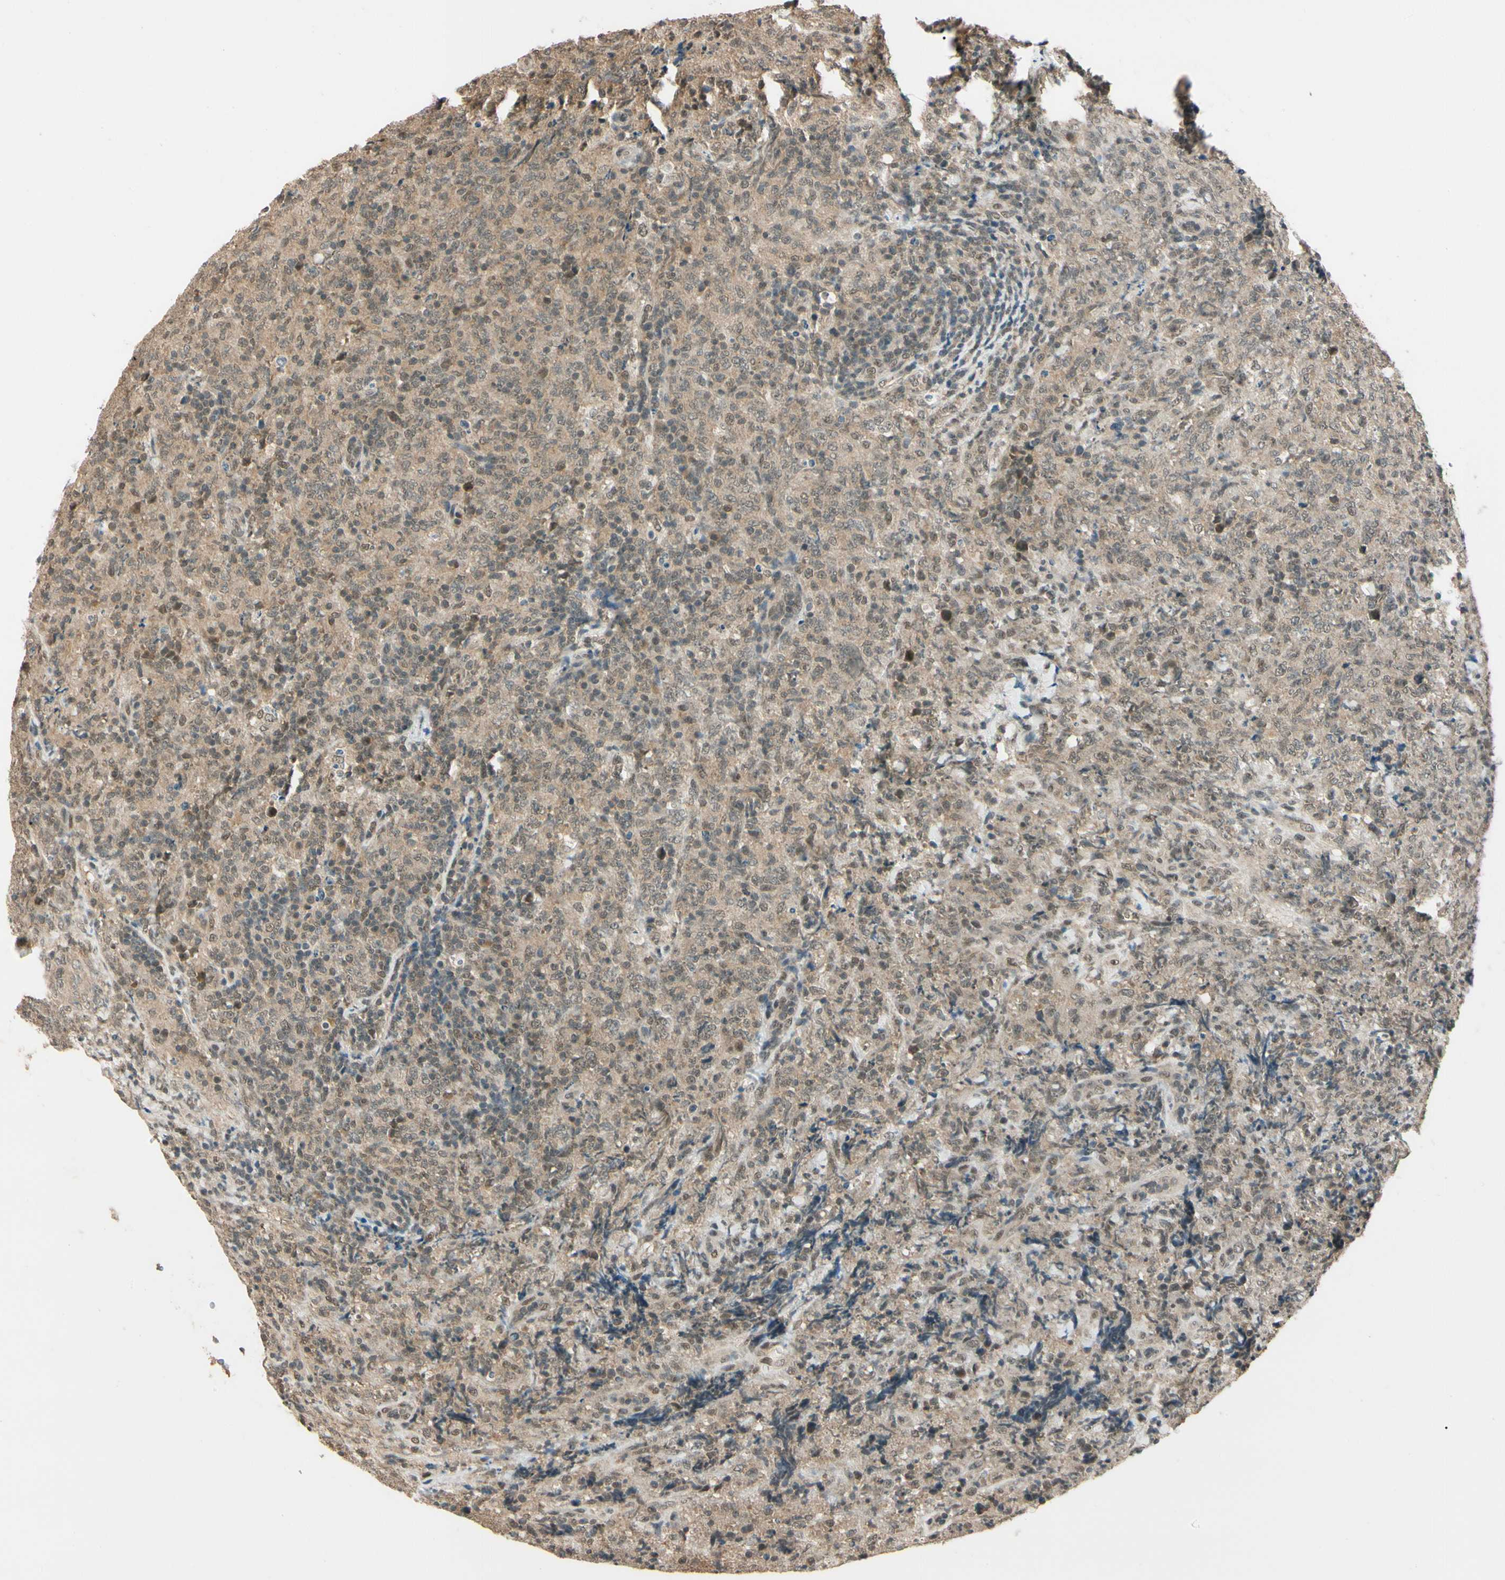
{"staining": {"intensity": "weak", "quantity": ">75%", "location": "cytoplasmic/membranous"}, "tissue": "lymphoma", "cell_type": "Tumor cells", "image_type": "cancer", "snomed": [{"axis": "morphology", "description": "Malignant lymphoma, non-Hodgkin's type, High grade"}, {"axis": "topography", "description": "Tonsil"}], "caption": "Immunohistochemistry histopathology image of human high-grade malignant lymphoma, non-Hodgkin's type stained for a protein (brown), which demonstrates low levels of weak cytoplasmic/membranous positivity in about >75% of tumor cells.", "gene": "ZSCAN12", "patient": {"sex": "female", "age": 36}}